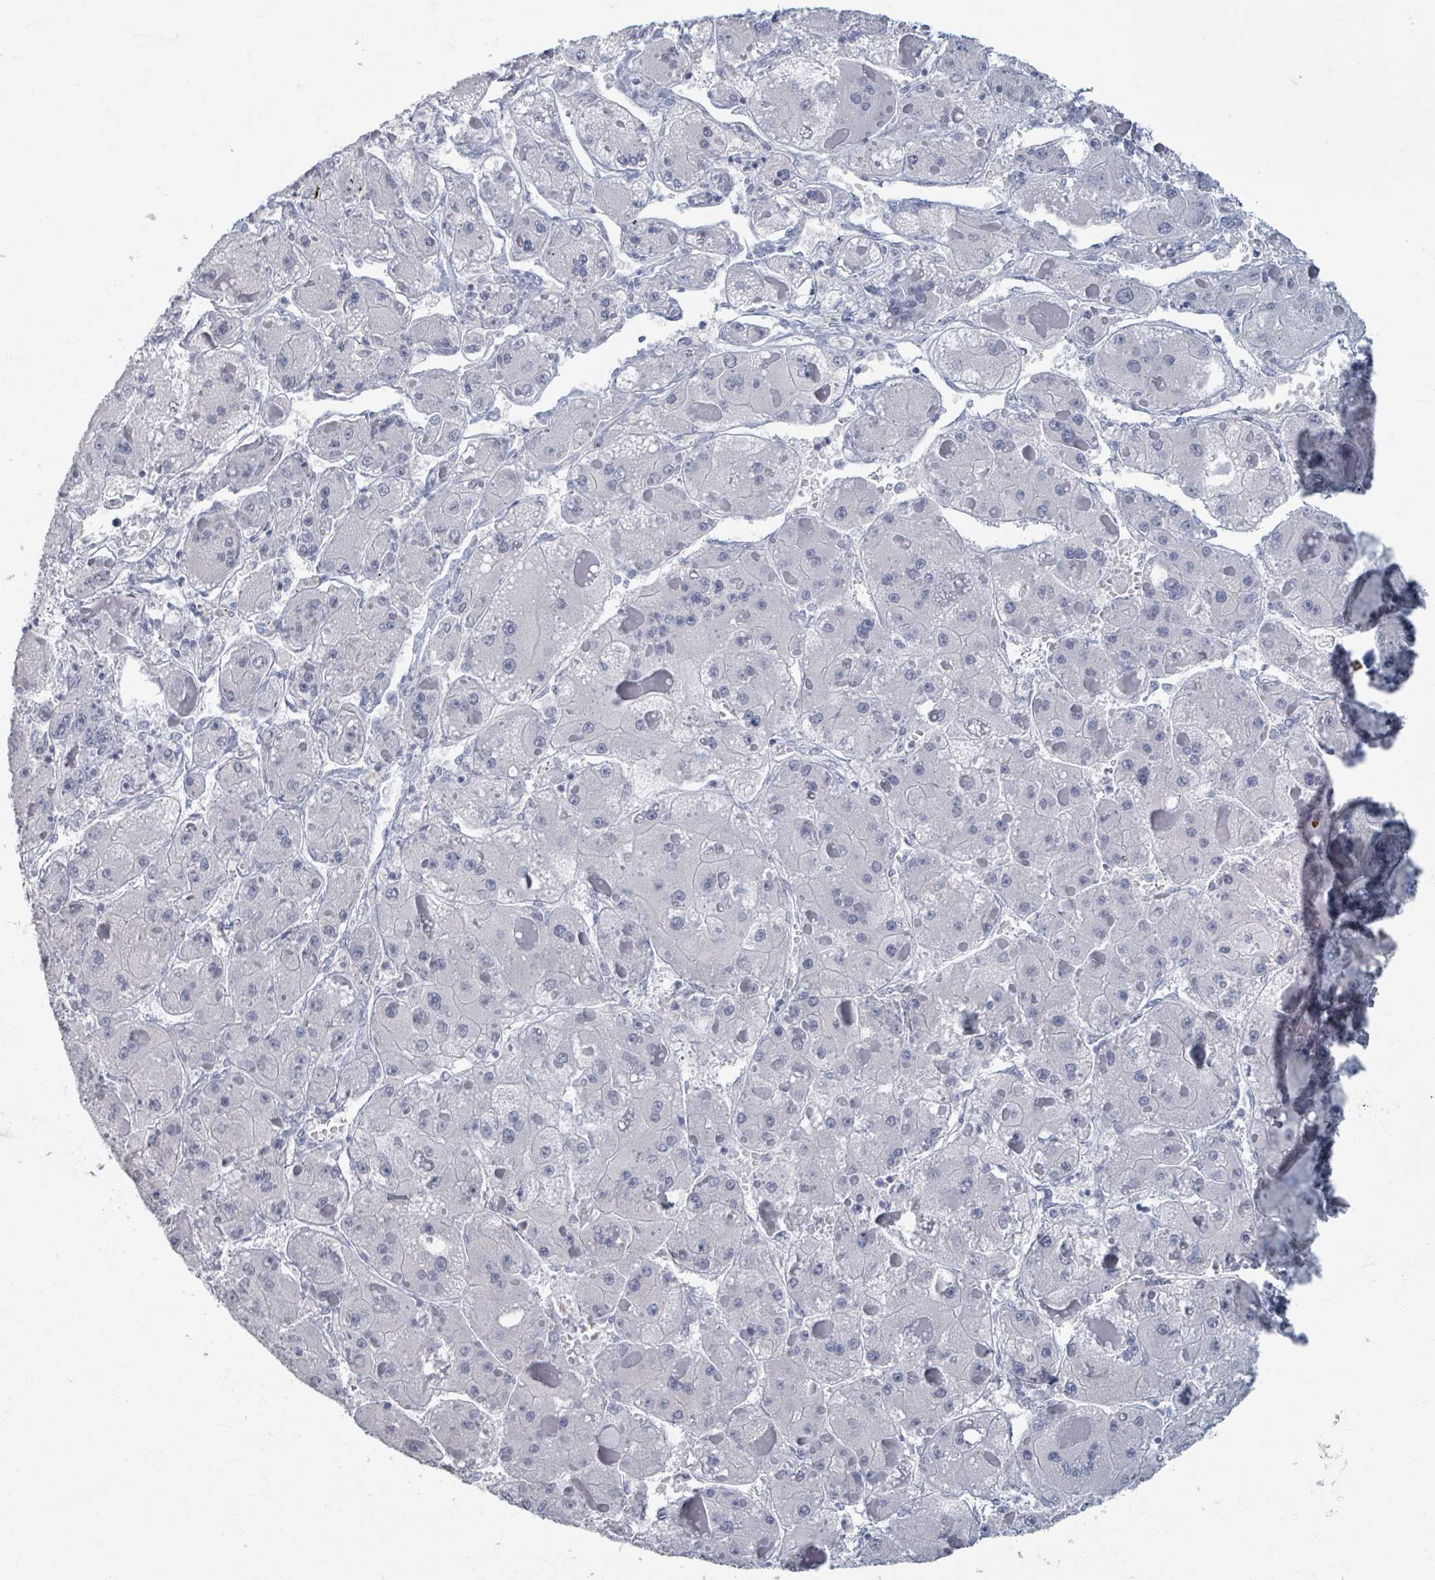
{"staining": {"intensity": "negative", "quantity": "none", "location": "none"}, "tissue": "liver cancer", "cell_type": "Tumor cells", "image_type": "cancer", "snomed": [{"axis": "morphology", "description": "Carcinoma, Hepatocellular, NOS"}, {"axis": "topography", "description": "Liver"}], "caption": "An immunohistochemistry micrograph of liver cancer (hepatocellular carcinoma) is shown. There is no staining in tumor cells of liver cancer (hepatocellular carcinoma). (Immunohistochemistry, brightfield microscopy, high magnification).", "gene": "TAS2R1", "patient": {"sex": "female", "age": 73}}